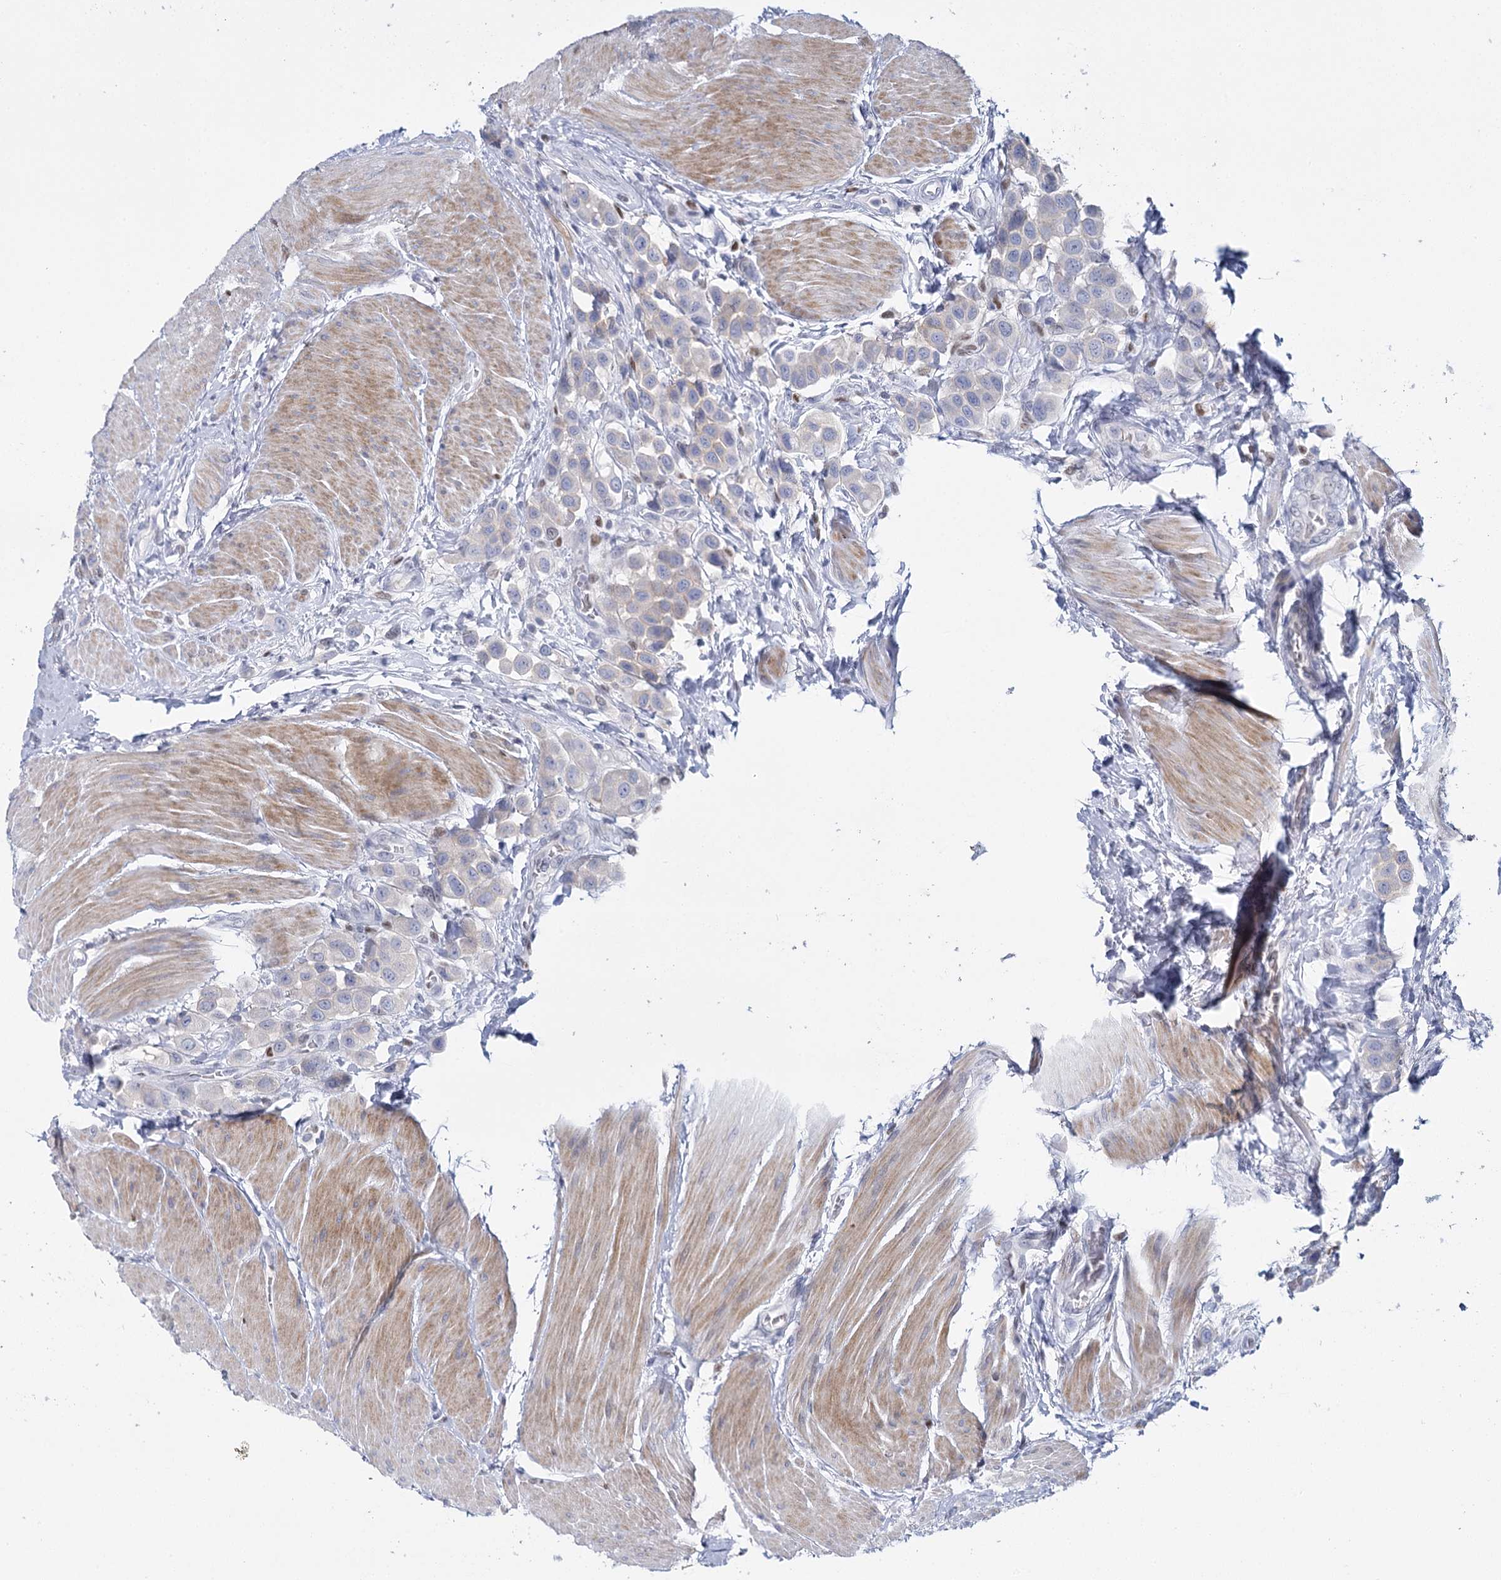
{"staining": {"intensity": "negative", "quantity": "none", "location": "none"}, "tissue": "urothelial cancer", "cell_type": "Tumor cells", "image_type": "cancer", "snomed": [{"axis": "morphology", "description": "Urothelial carcinoma, High grade"}, {"axis": "topography", "description": "Urinary bladder"}], "caption": "A high-resolution image shows IHC staining of high-grade urothelial carcinoma, which reveals no significant expression in tumor cells.", "gene": "IGSF3", "patient": {"sex": "male", "age": 50}}